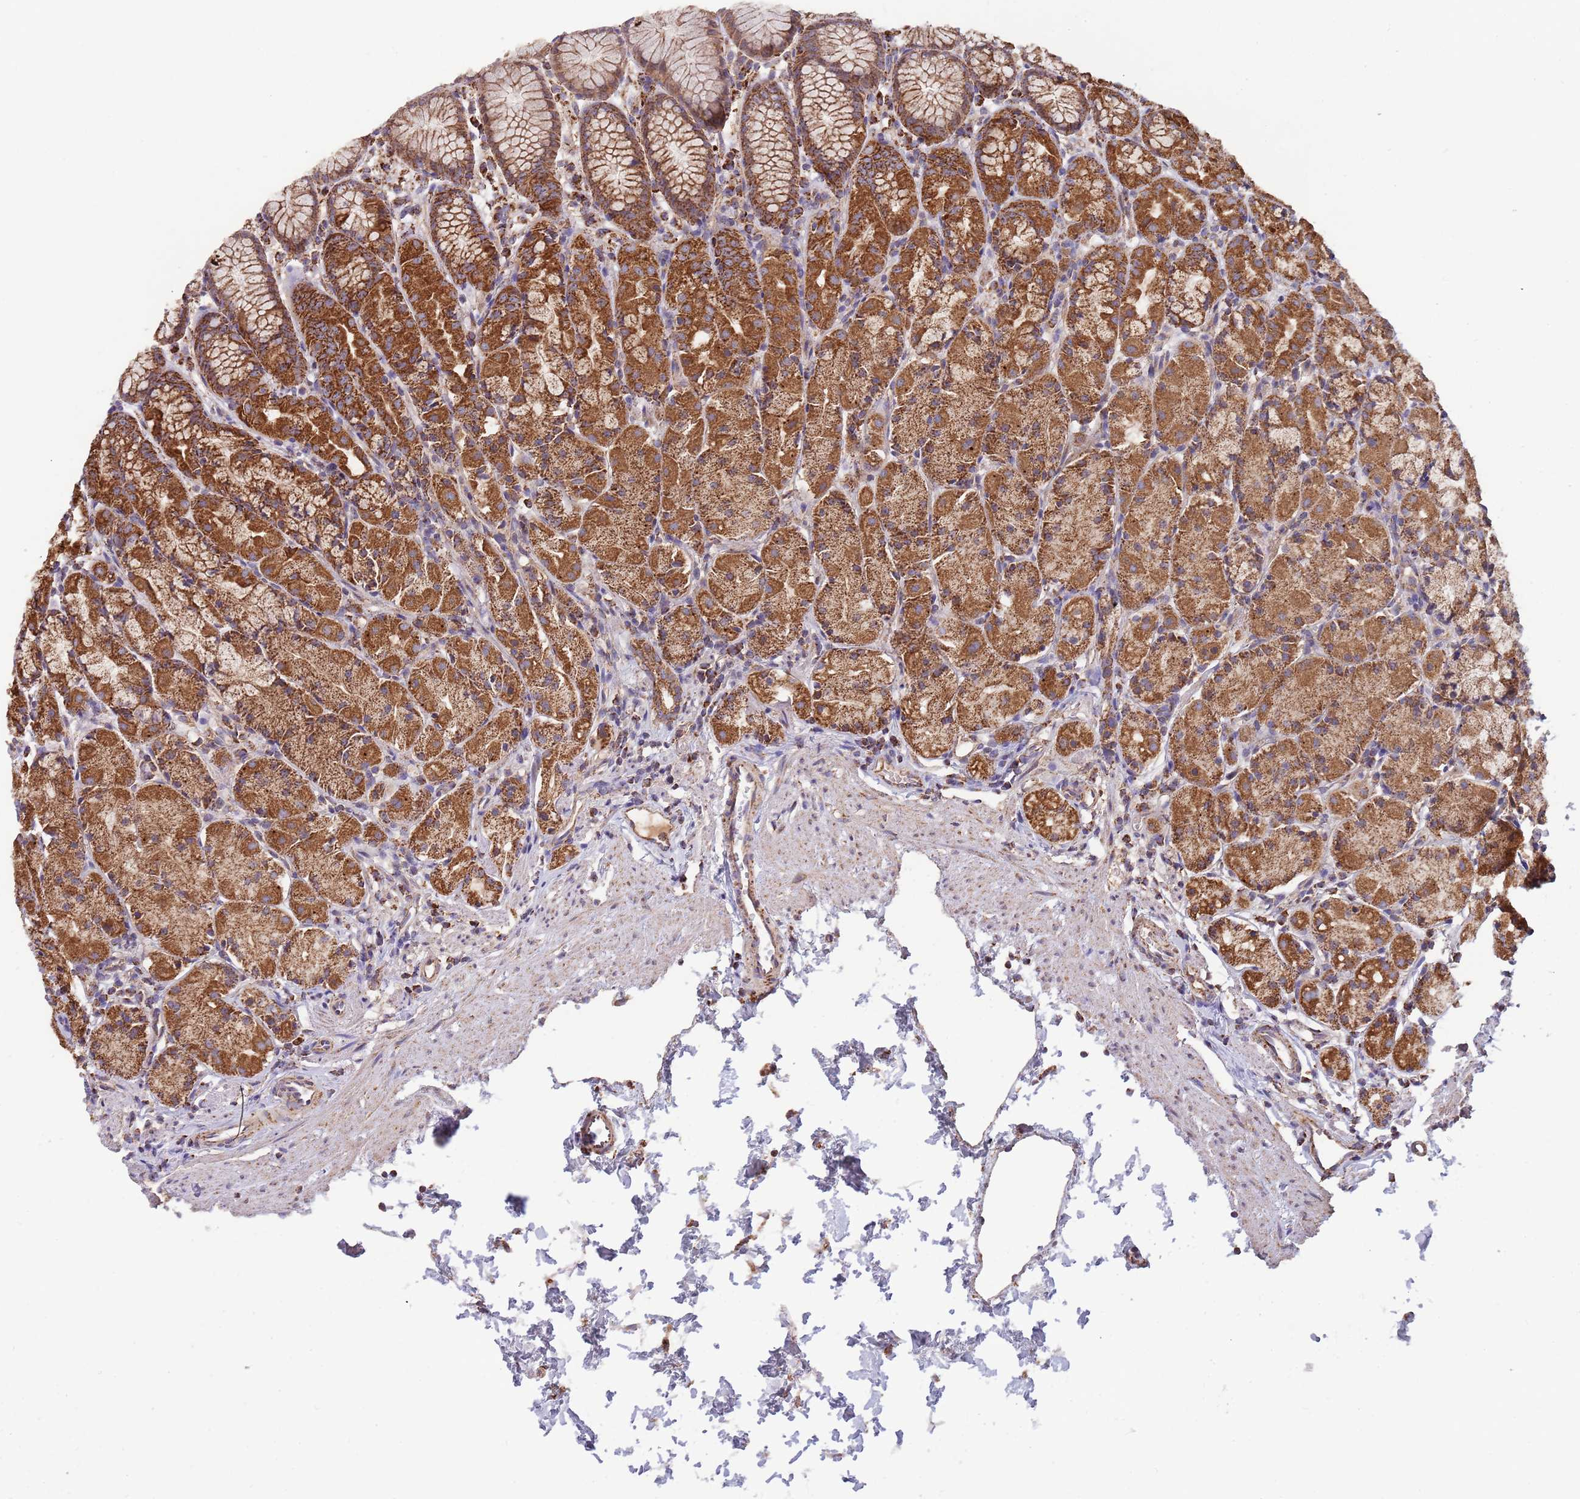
{"staining": {"intensity": "strong", "quantity": ">75%", "location": "cytoplasmic/membranous"}, "tissue": "stomach", "cell_type": "Glandular cells", "image_type": "normal", "snomed": [{"axis": "morphology", "description": "Normal tissue, NOS"}, {"axis": "topography", "description": "Stomach, upper"}], "caption": "High-power microscopy captured an immunohistochemistry histopathology image of unremarkable stomach, revealing strong cytoplasmic/membranous expression in about >75% of glandular cells. (Brightfield microscopy of DAB IHC at high magnification).", "gene": "VPS16", "patient": {"sex": "male", "age": 47}}